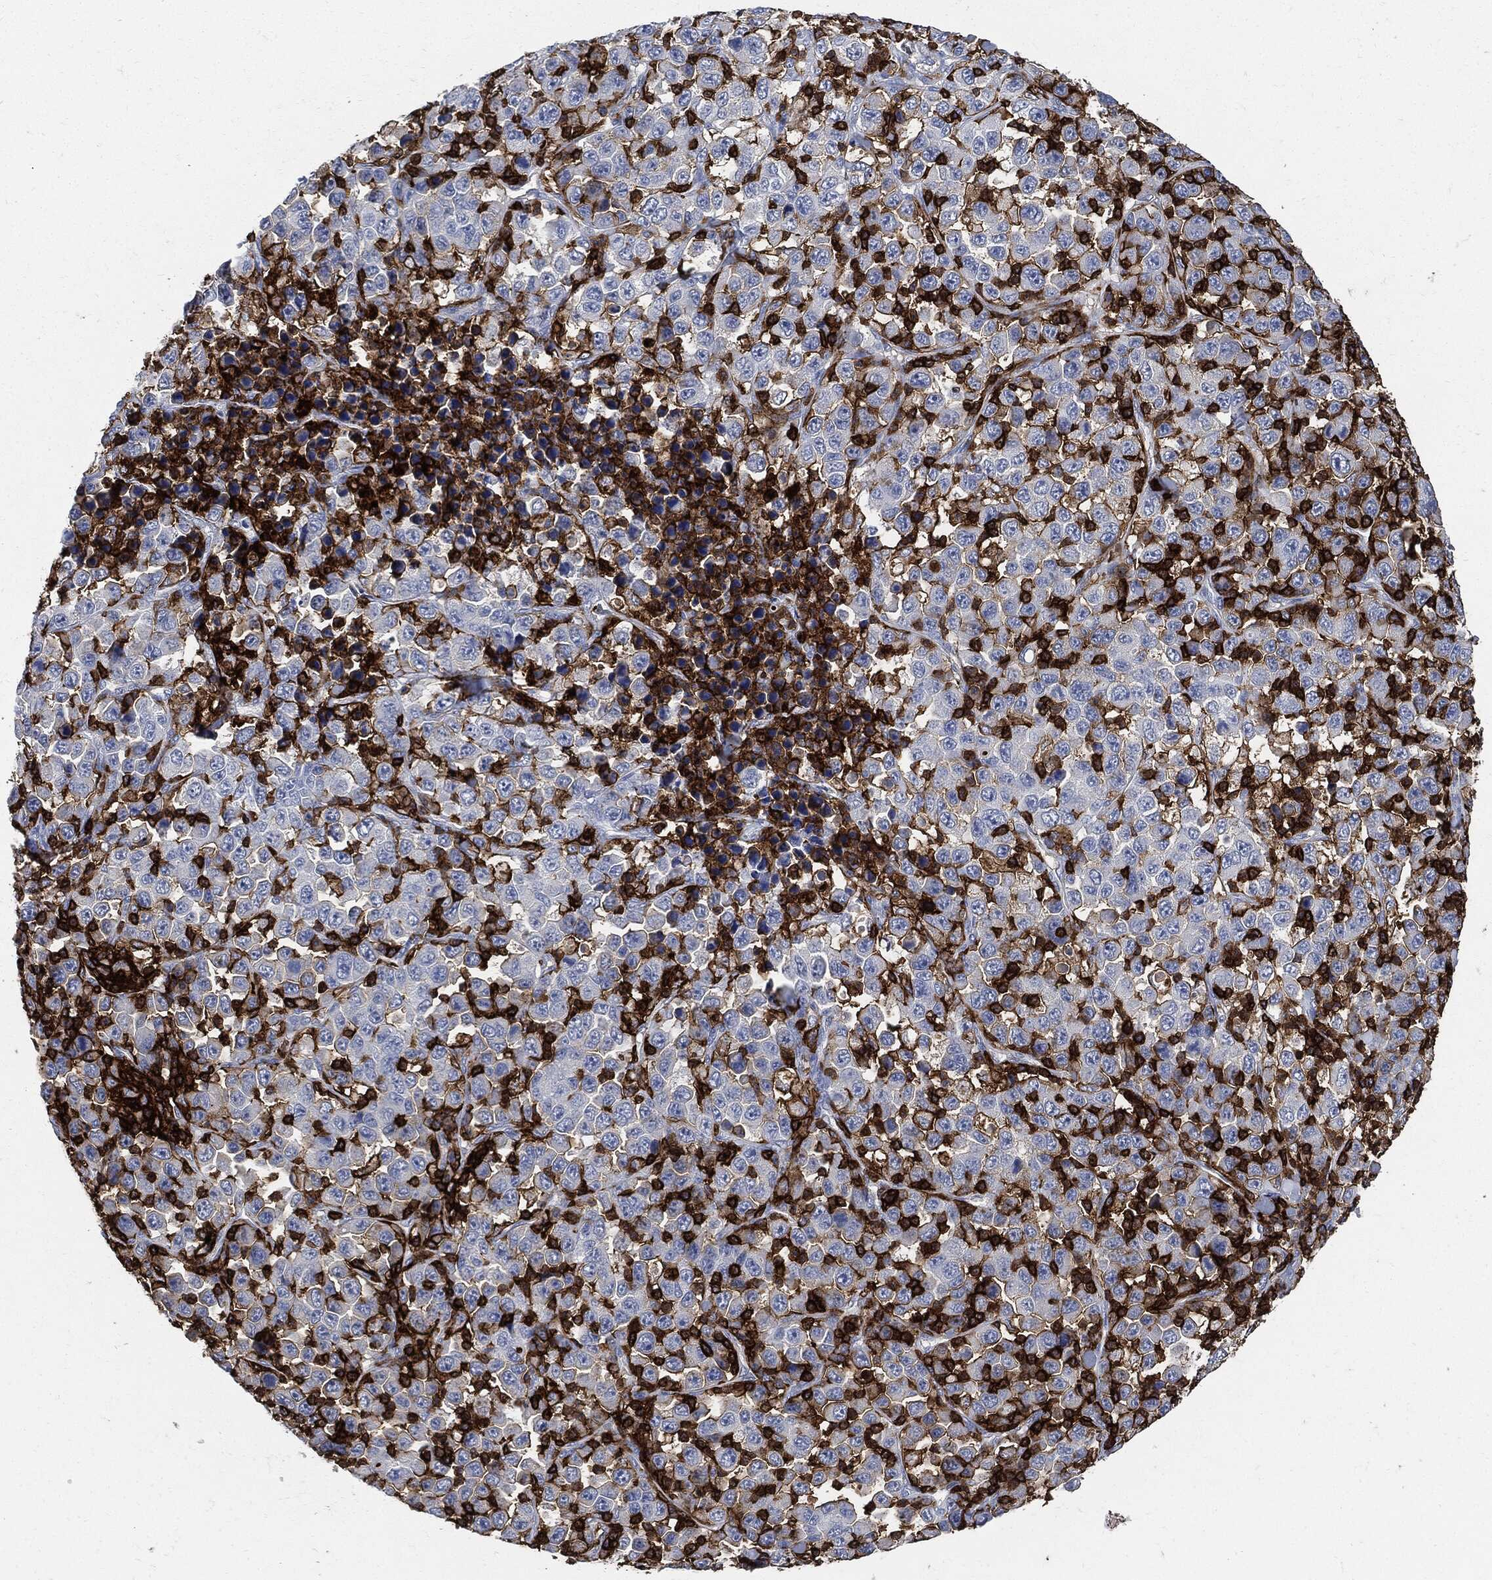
{"staining": {"intensity": "negative", "quantity": "none", "location": "none"}, "tissue": "stomach cancer", "cell_type": "Tumor cells", "image_type": "cancer", "snomed": [{"axis": "morphology", "description": "Normal tissue, NOS"}, {"axis": "morphology", "description": "Adenocarcinoma, NOS"}, {"axis": "topography", "description": "Stomach, upper"}, {"axis": "topography", "description": "Stomach"}], "caption": "Protein analysis of stomach cancer (adenocarcinoma) shows no significant positivity in tumor cells. (Brightfield microscopy of DAB (3,3'-diaminobenzidine) IHC at high magnification).", "gene": "PTPRC", "patient": {"sex": "male", "age": 59}}